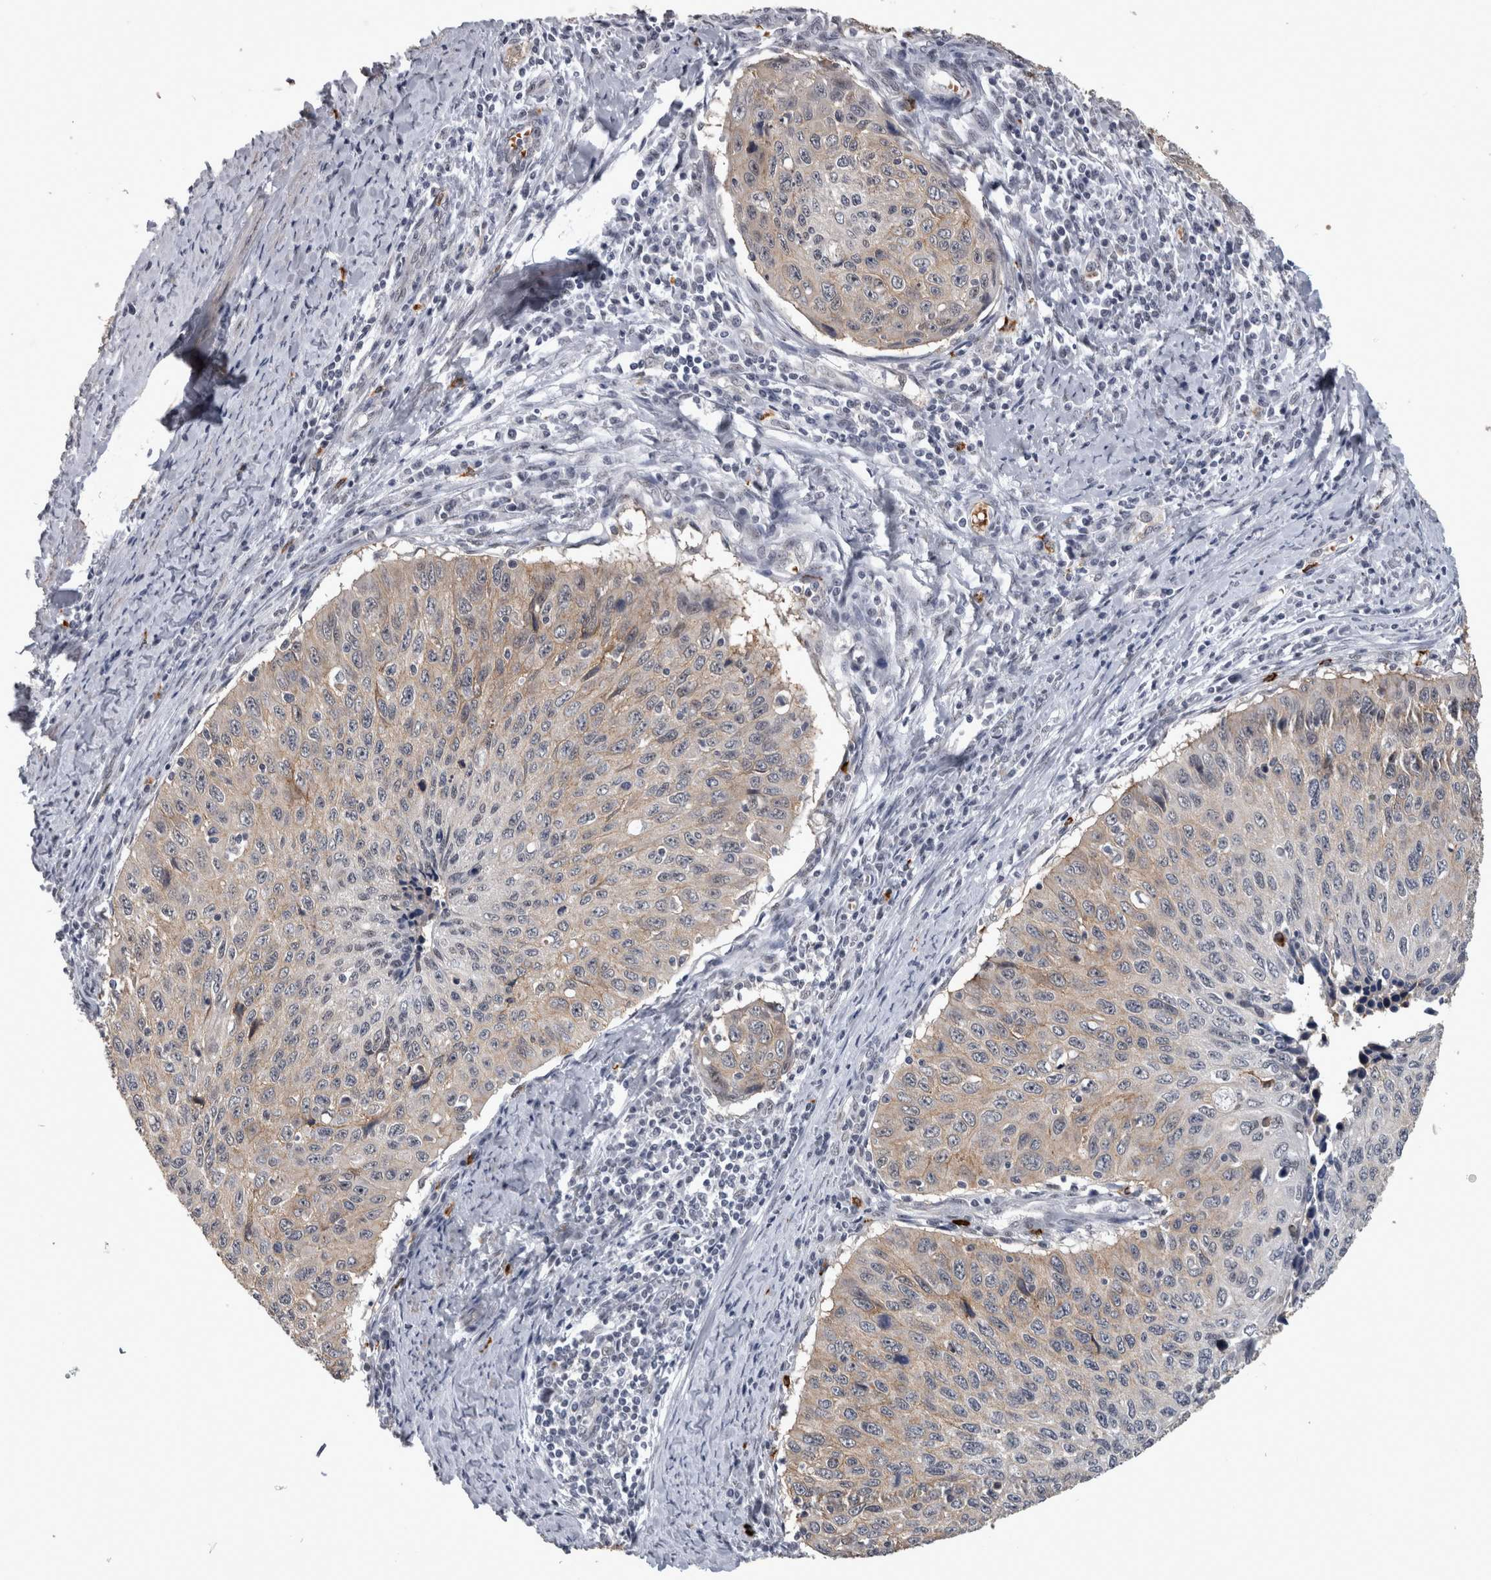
{"staining": {"intensity": "weak", "quantity": ">75%", "location": "cytoplasmic/membranous"}, "tissue": "cervical cancer", "cell_type": "Tumor cells", "image_type": "cancer", "snomed": [{"axis": "morphology", "description": "Squamous cell carcinoma, NOS"}, {"axis": "topography", "description": "Cervix"}], "caption": "Squamous cell carcinoma (cervical) stained for a protein (brown) demonstrates weak cytoplasmic/membranous positive positivity in about >75% of tumor cells.", "gene": "PEBP4", "patient": {"sex": "female", "age": 53}}